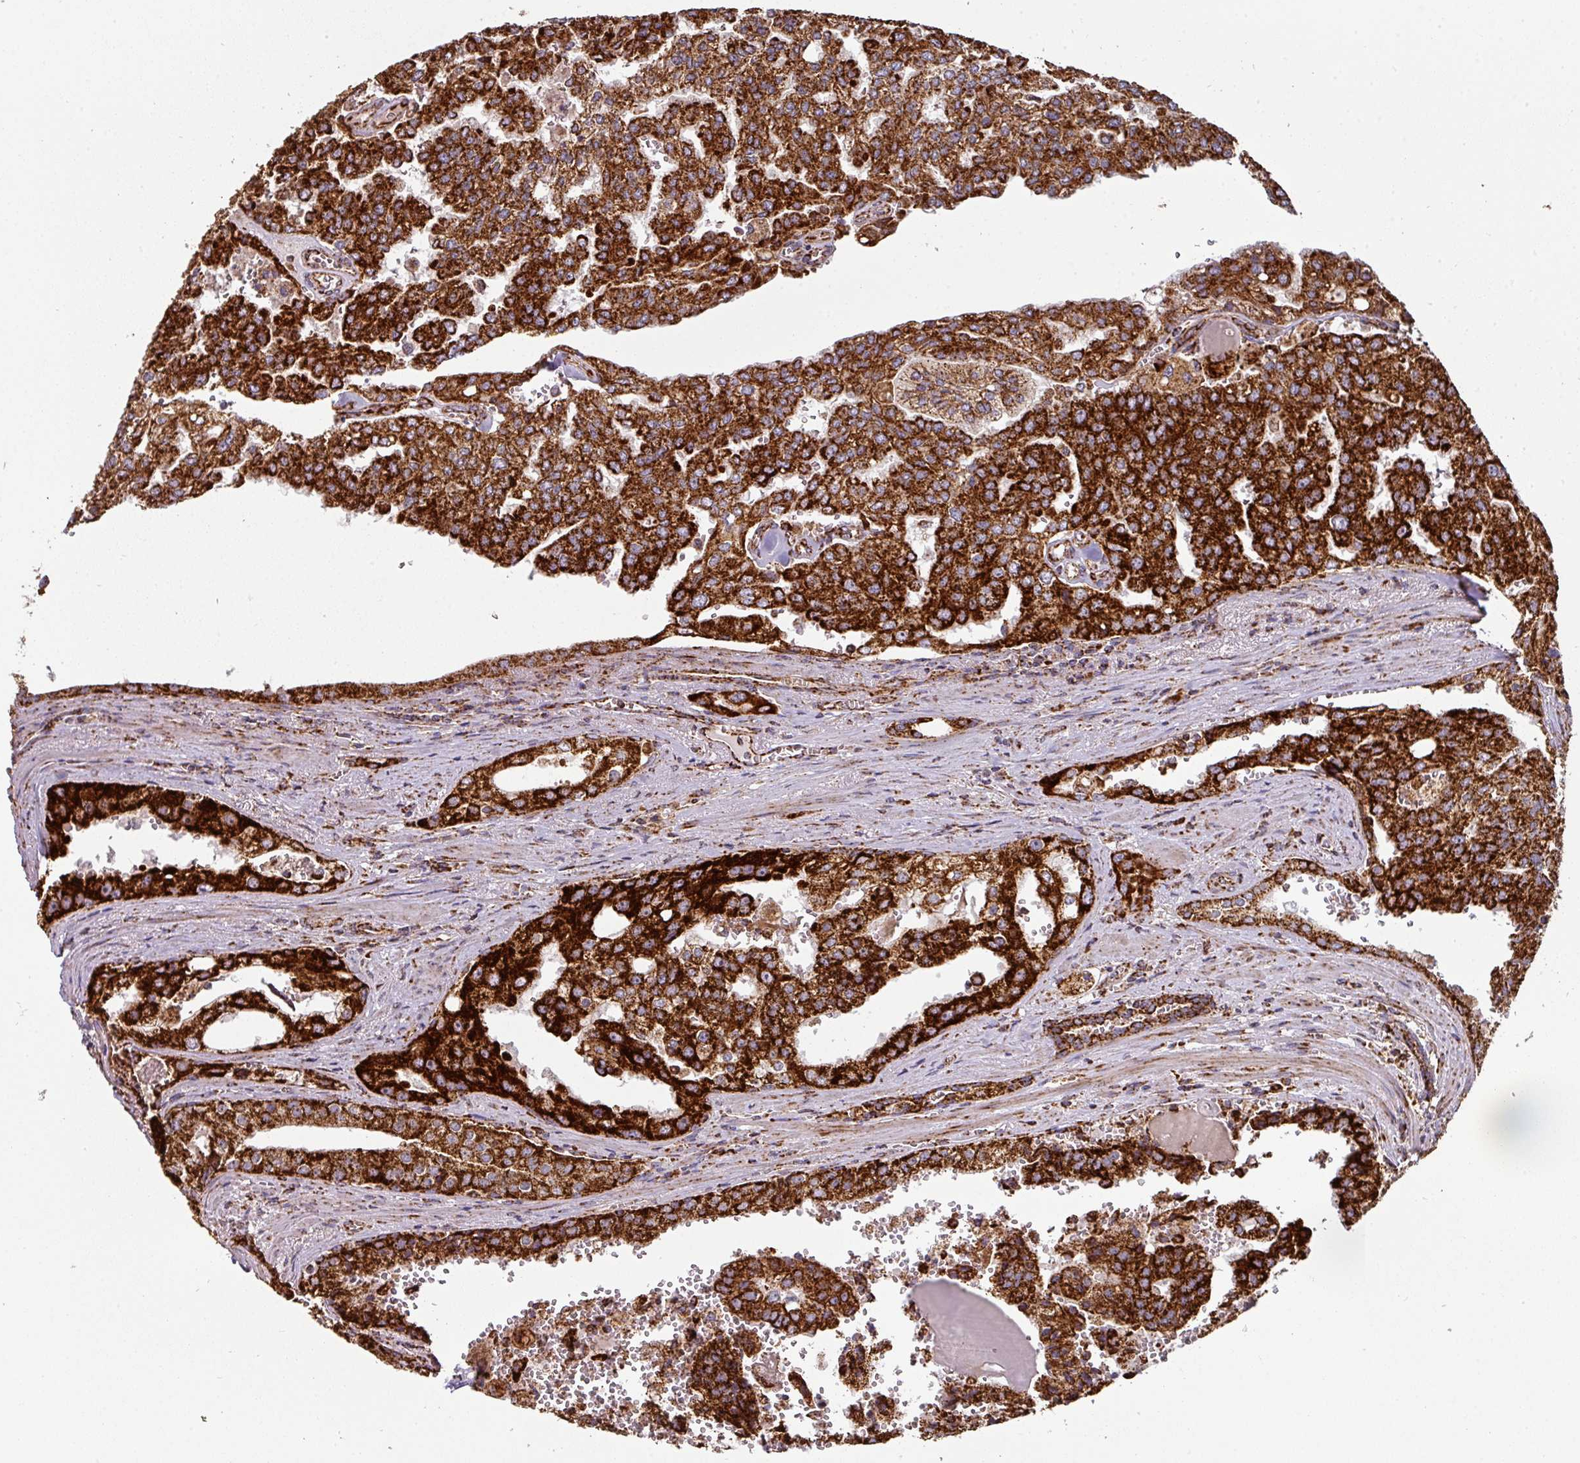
{"staining": {"intensity": "strong", "quantity": ">75%", "location": "cytoplasmic/membranous"}, "tissue": "prostate cancer", "cell_type": "Tumor cells", "image_type": "cancer", "snomed": [{"axis": "morphology", "description": "Adenocarcinoma, High grade"}, {"axis": "topography", "description": "Prostate"}], "caption": "Strong cytoplasmic/membranous protein staining is appreciated in about >75% of tumor cells in prostate adenocarcinoma (high-grade). (IHC, brightfield microscopy, high magnification).", "gene": "TRAP1", "patient": {"sex": "male", "age": 68}}